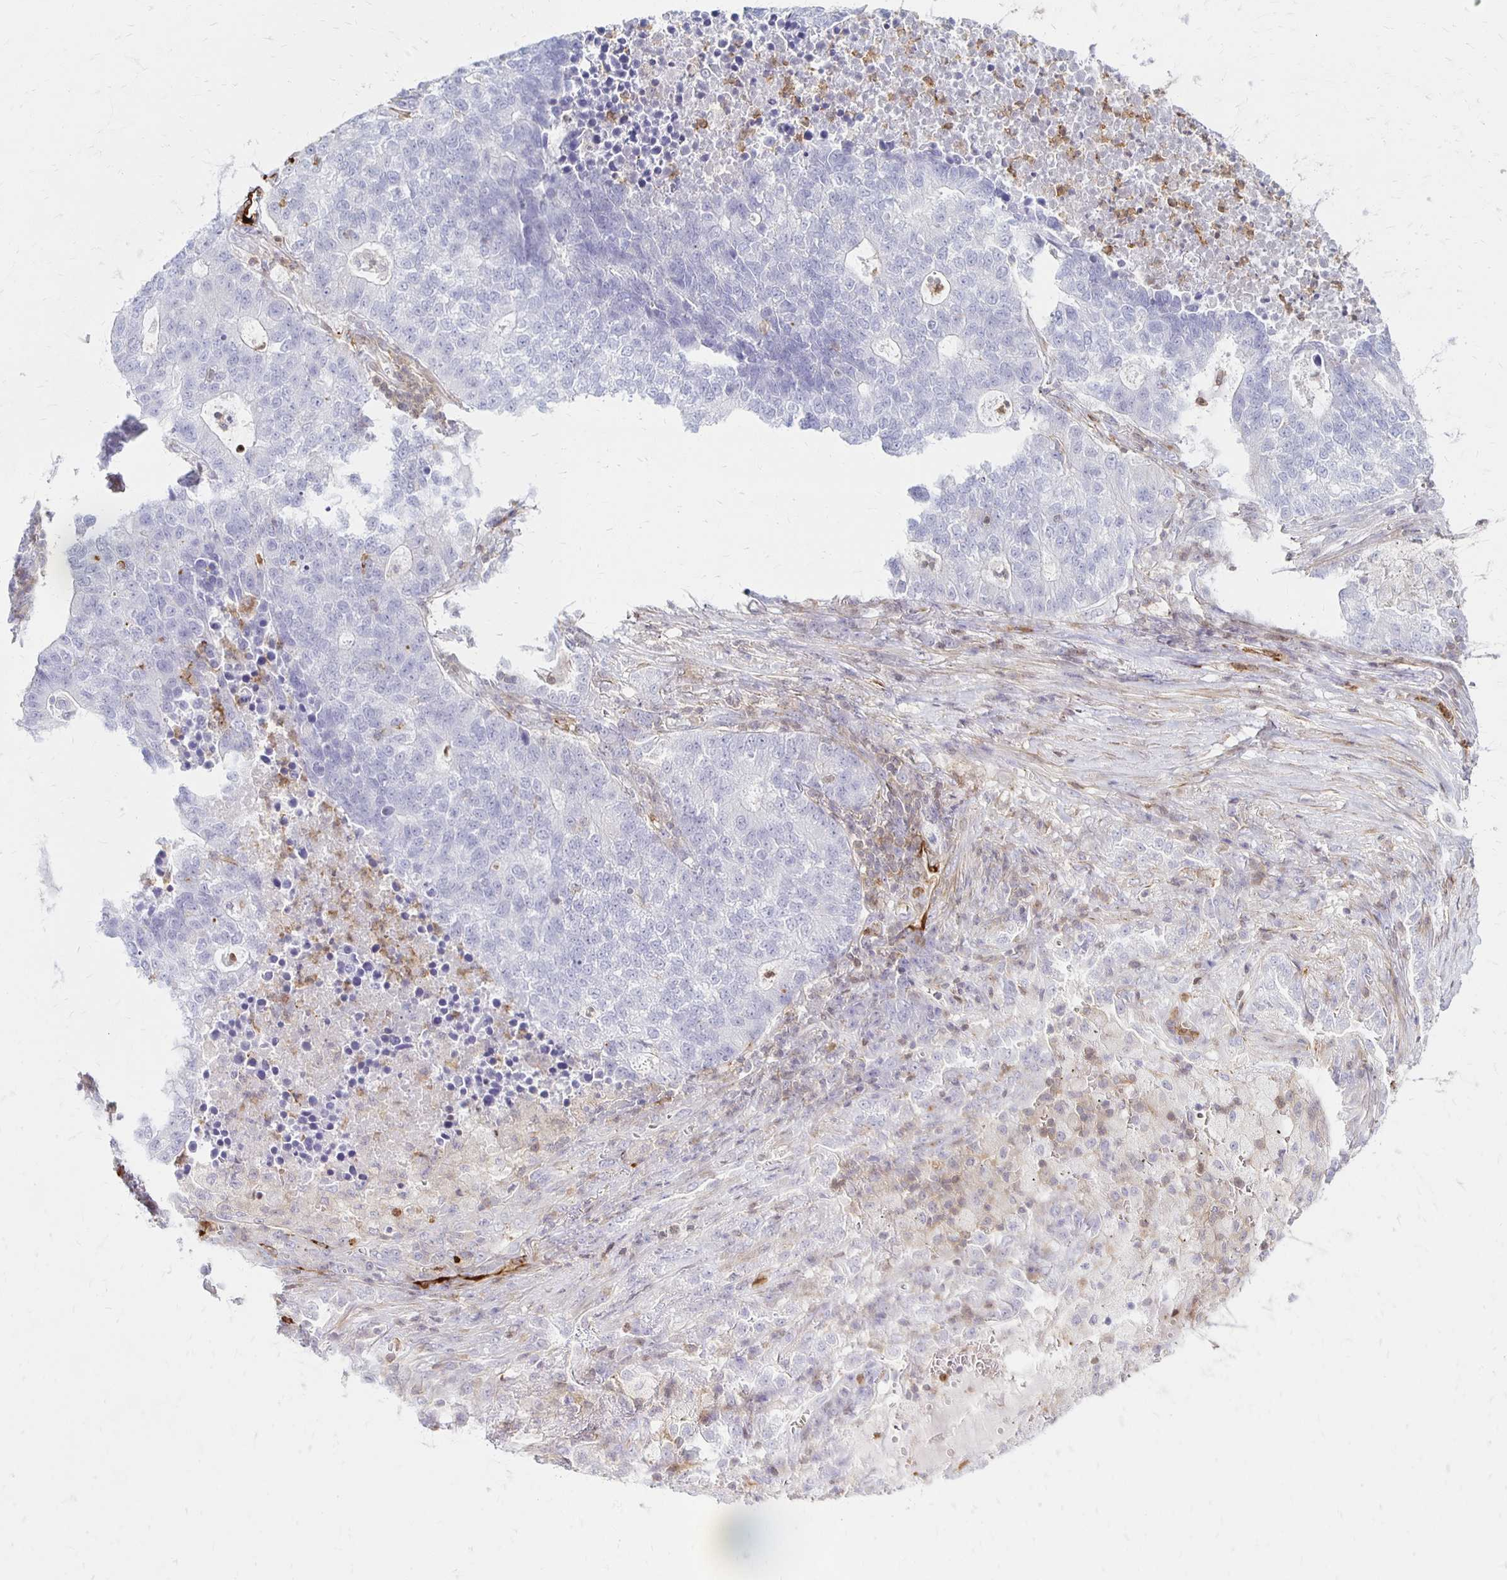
{"staining": {"intensity": "negative", "quantity": "none", "location": "none"}, "tissue": "lung cancer", "cell_type": "Tumor cells", "image_type": "cancer", "snomed": [{"axis": "morphology", "description": "Adenocarcinoma, NOS"}, {"axis": "topography", "description": "Lung"}], "caption": "This is a photomicrograph of immunohistochemistry (IHC) staining of lung cancer (adenocarcinoma), which shows no staining in tumor cells.", "gene": "CCL21", "patient": {"sex": "male", "age": 57}}